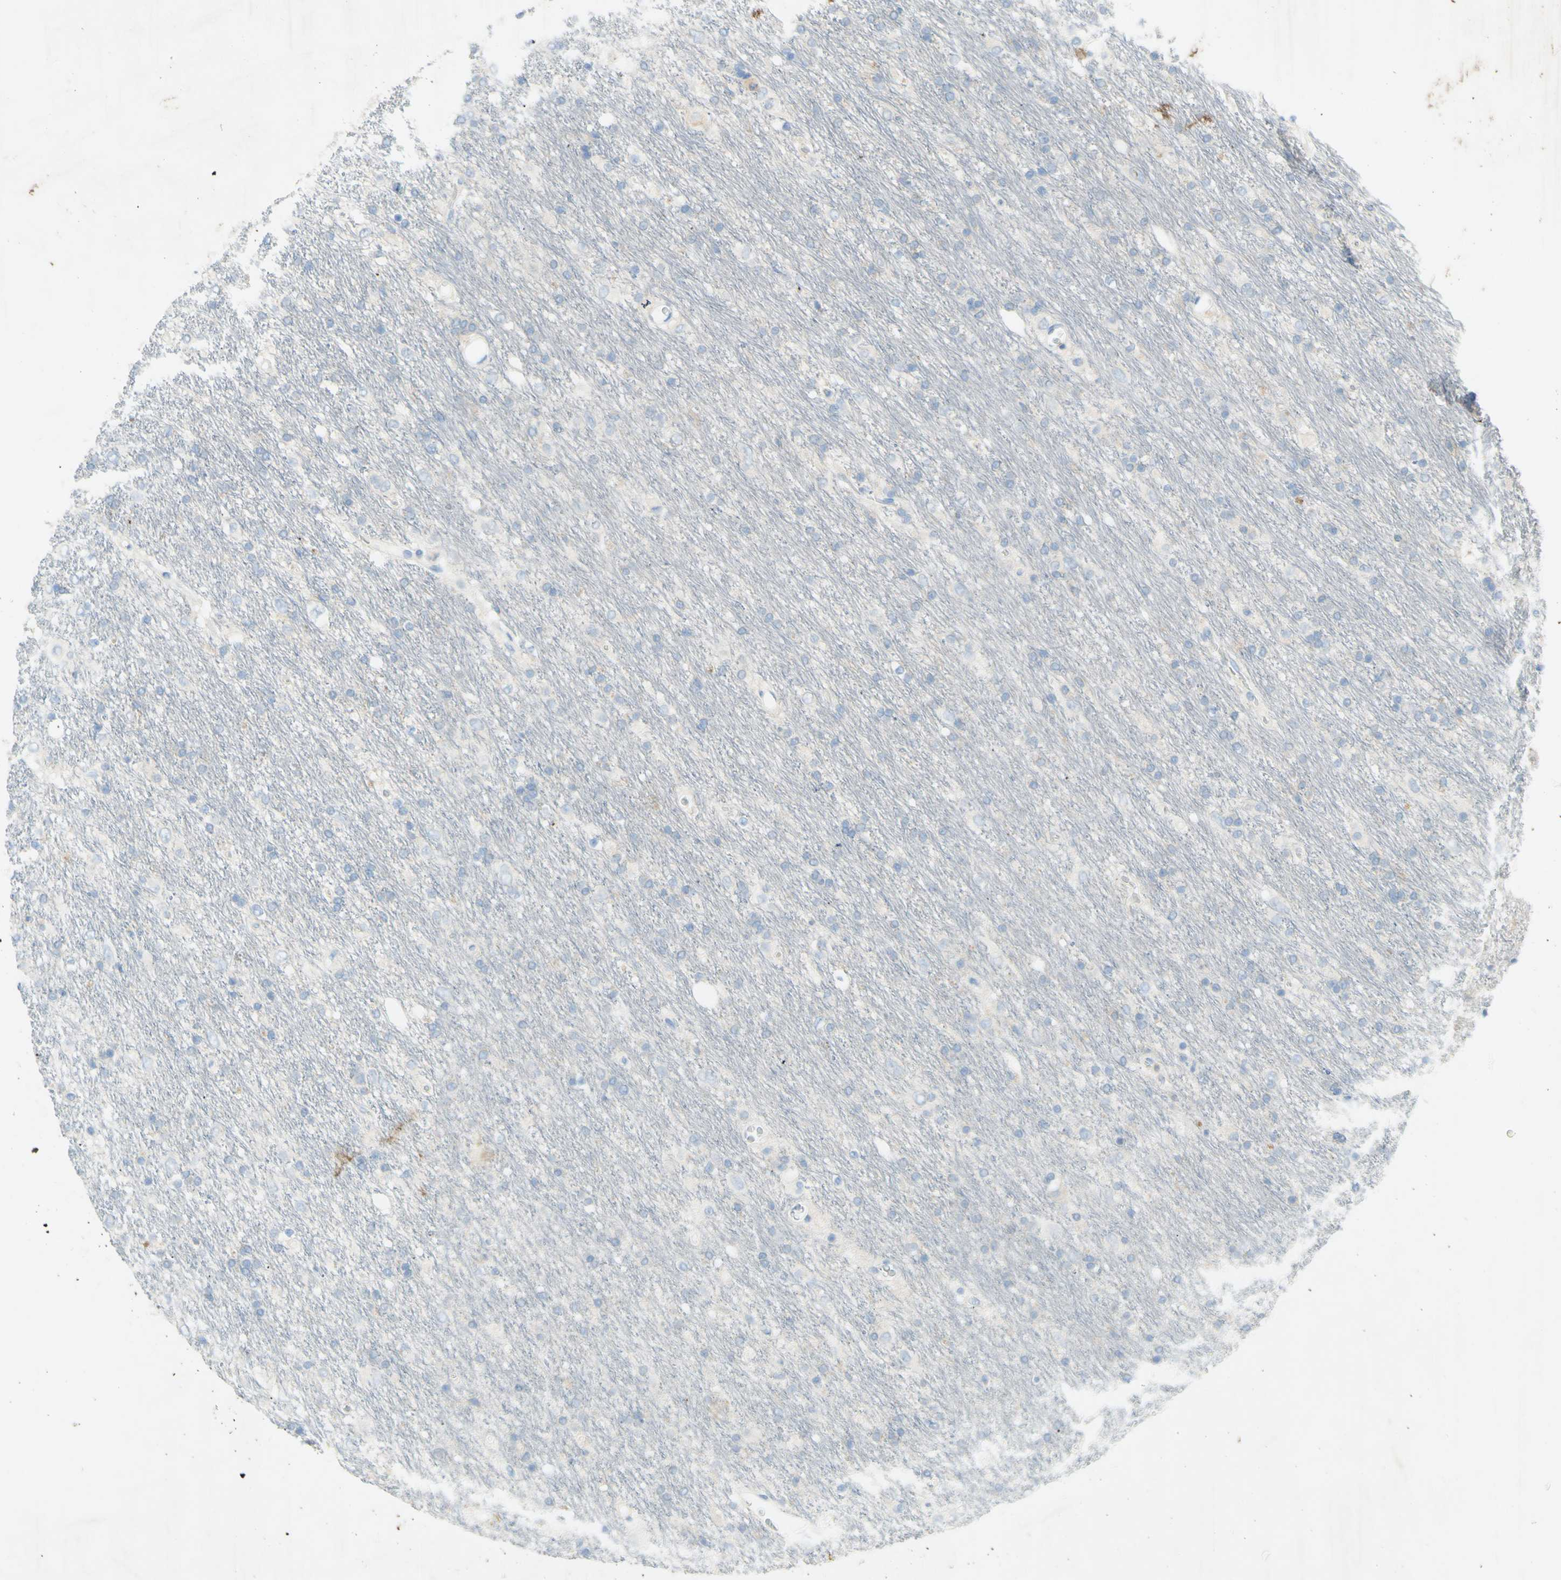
{"staining": {"intensity": "negative", "quantity": "none", "location": "none"}, "tissue": "glioma", "cell_type": "Tumor cells", "image_type": "cancer", "snomed": [{"axis": "morphology", "description": "Glioma, malignant, Low grade"}, {"axis": "topography", "description": "Brain"}], "caption": "Glioma stained for a protein using IHC demonstrates no staining tumor cells.", "gene": "GDF15", "patient": {"sex": "male", "age": 77}}